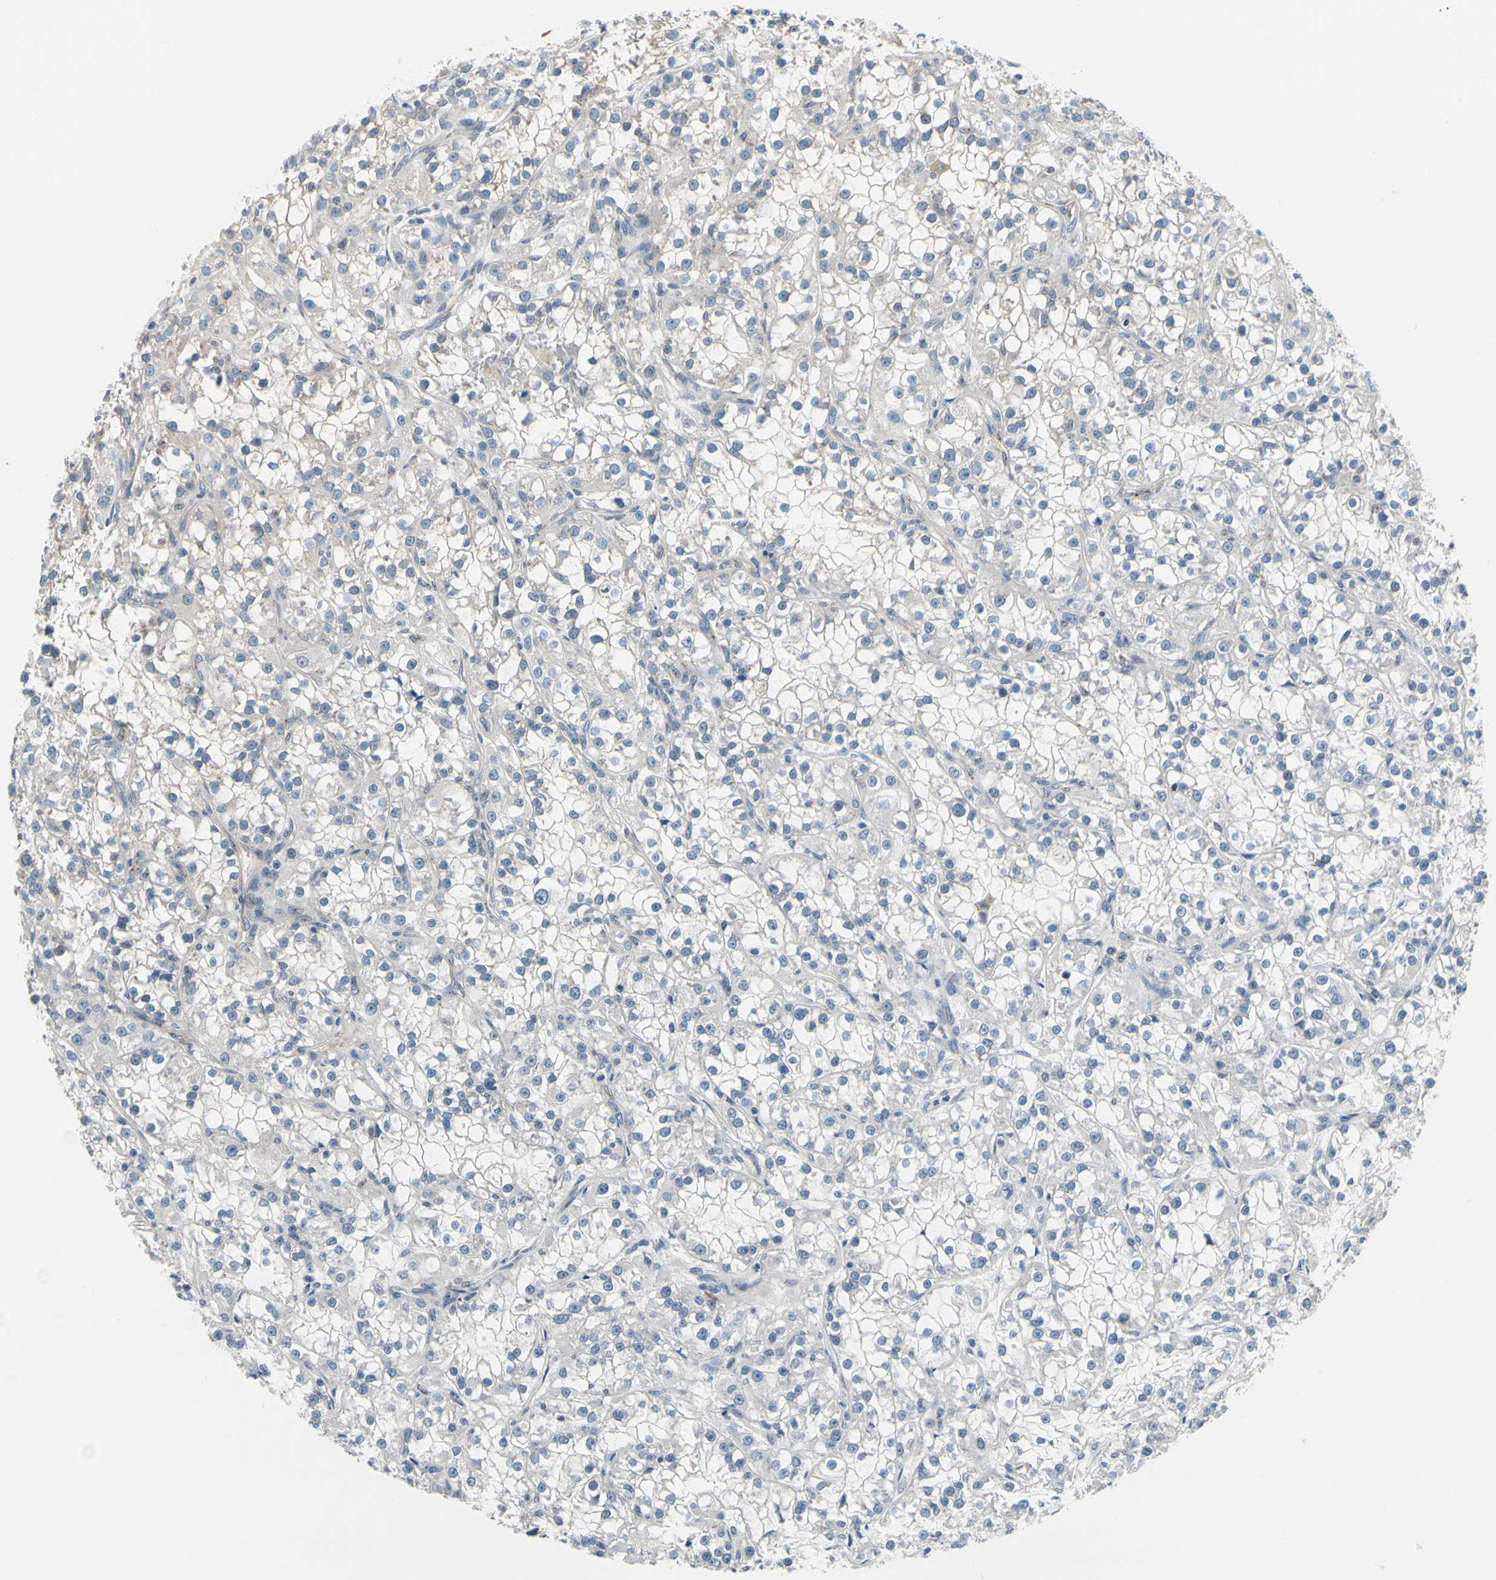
{"staining": {"intensity": "negative", "quantity": "none", "location": "none"}, "tissue": "renal cancer", "cell_type": "Tumor cells", "image_type": "cancer", "snomed": [{"axis": "morphology", "description": "Adenocarcinoma, NOS"}, {"axis": "topography", "description": "Kidney"}], "caption": "DAB (3,3'-diaminobenzidine) immunohistochemical staining of renal cancer (adenocarcinoma) displays no significant expression in tumor cells.", "gene": "PRKAR2B", "patient": {"sex": "female", "age": 52}}